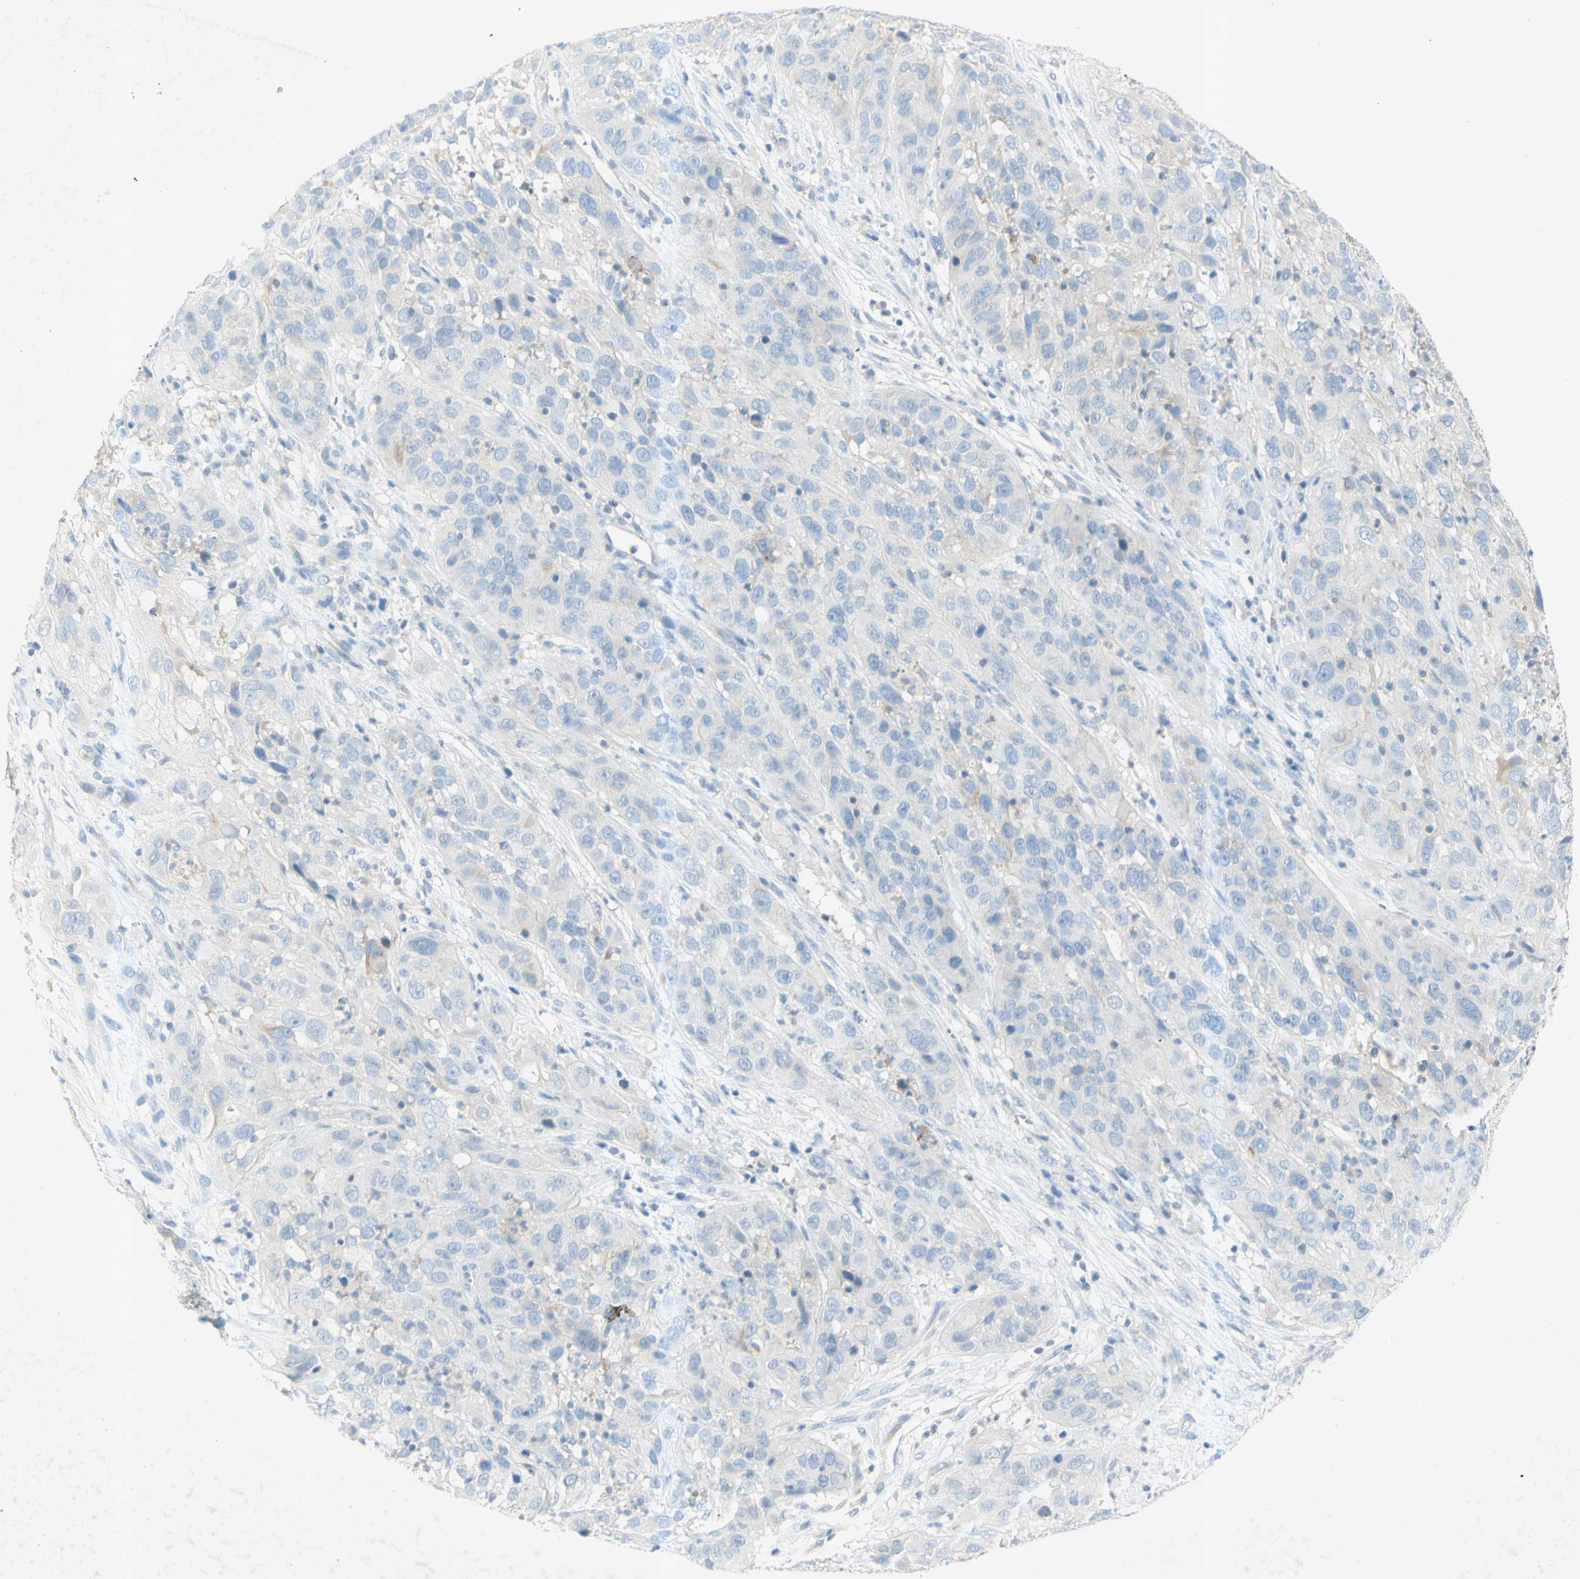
{"staining": {"intensity": "negative", "quantity": "none", "location": "none"}, "tissue": "cervical cancer", "cell_type": "Tumor cells", "image_type": "cancer", "snomed": [{"axis": "morphology", "description": "Squamous cell carcinoma, NOS"}, {"axis": "topography", "description": "Cervix"}], "caption": "High power microscopy image of an IHC photomicrograph of cervical cancer, revealing no significant expression in tumor cells. The staining is performed using DAB brown chromogen with nuclei counter-stained in using hematoxylin.", "gene": "GDF15", "patient": {"sex": "female", "age": 32}}